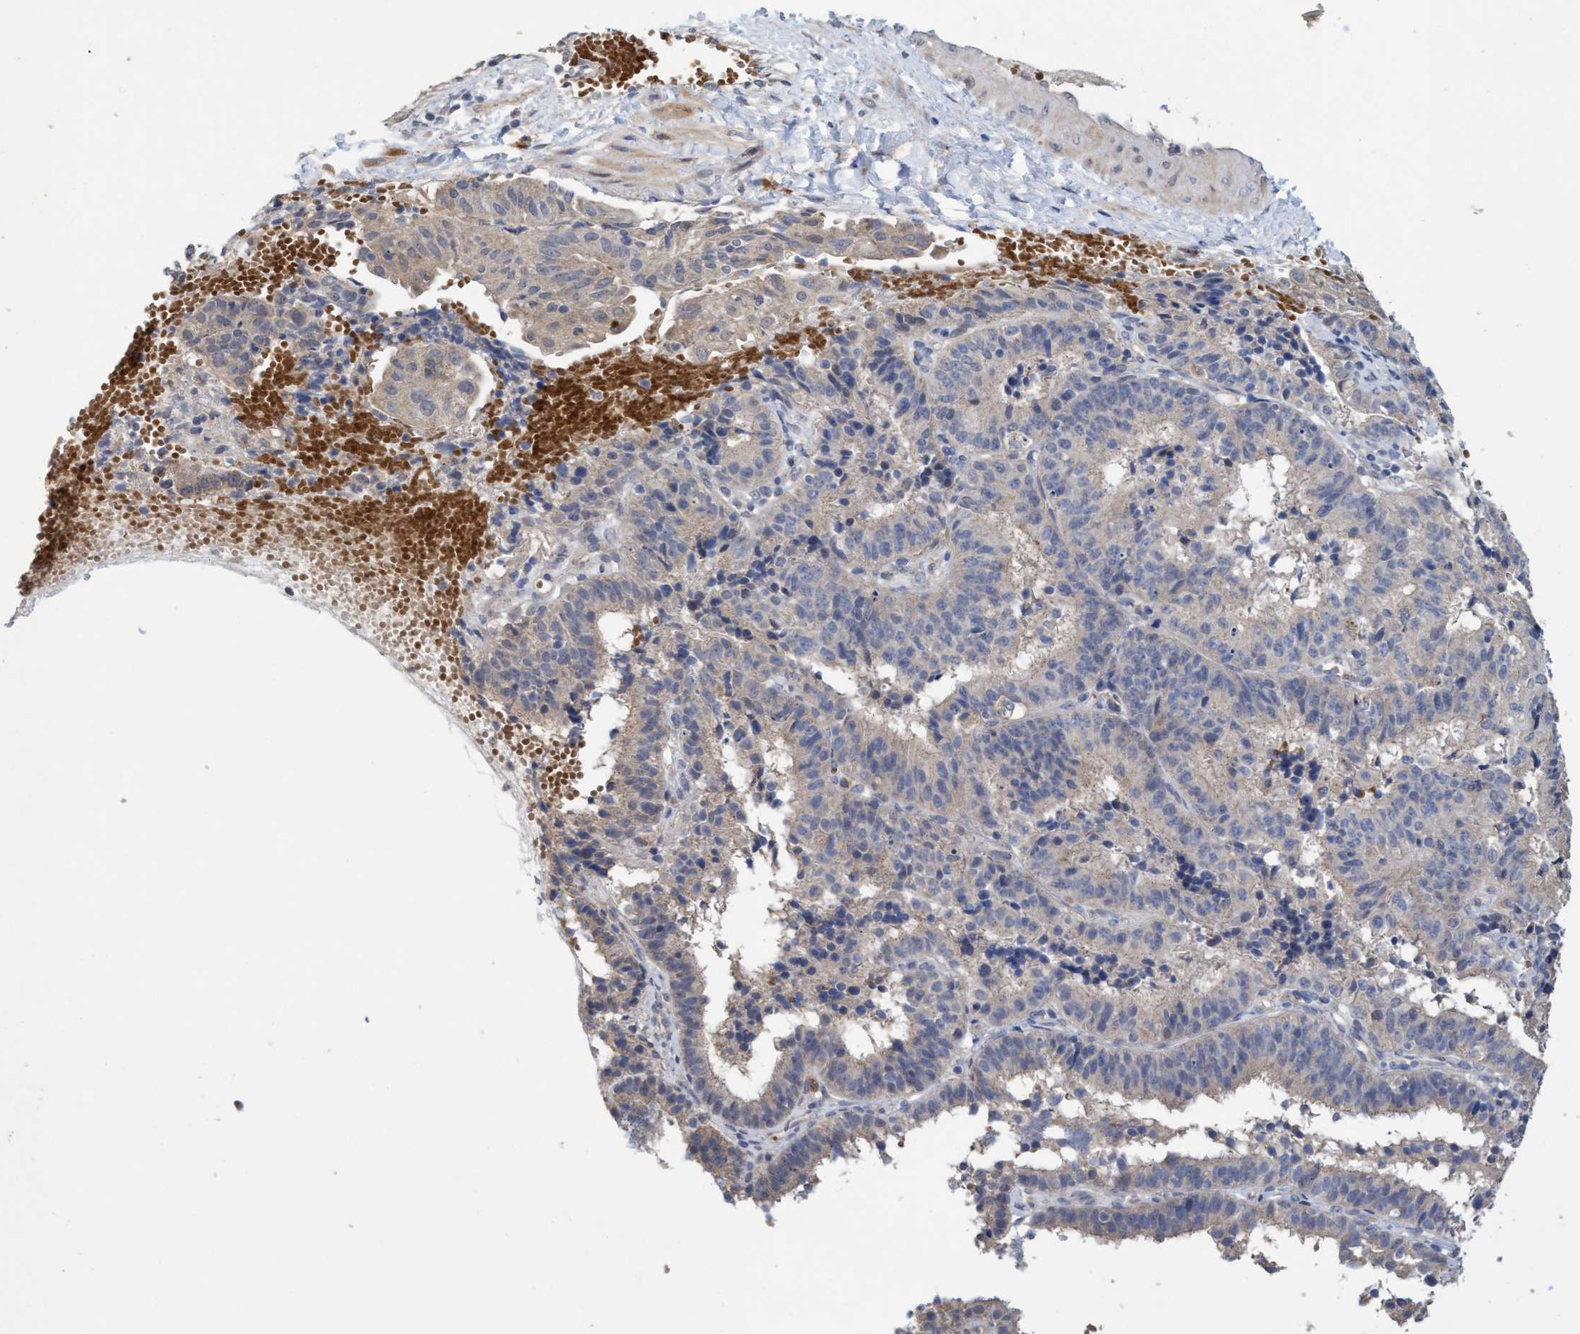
{"staining": {"intensity": "negative", "quantity": "none", "location": "none"}, "tissue": "endometrial cancer", "cell_type": "Tumor cells", "image_type": "cancer", "snomed": [{"axis": "morphology", "description": "Adenocarcinoma, NOS"}, {"axis": "topography", "description": "Endometrium"}], "caption": "Tumor cells are negative for brown protein staining in endometrial adenocarcinoma.", "gene": "SEMA4D", "patient": {"sex": "female", "age": 51}}